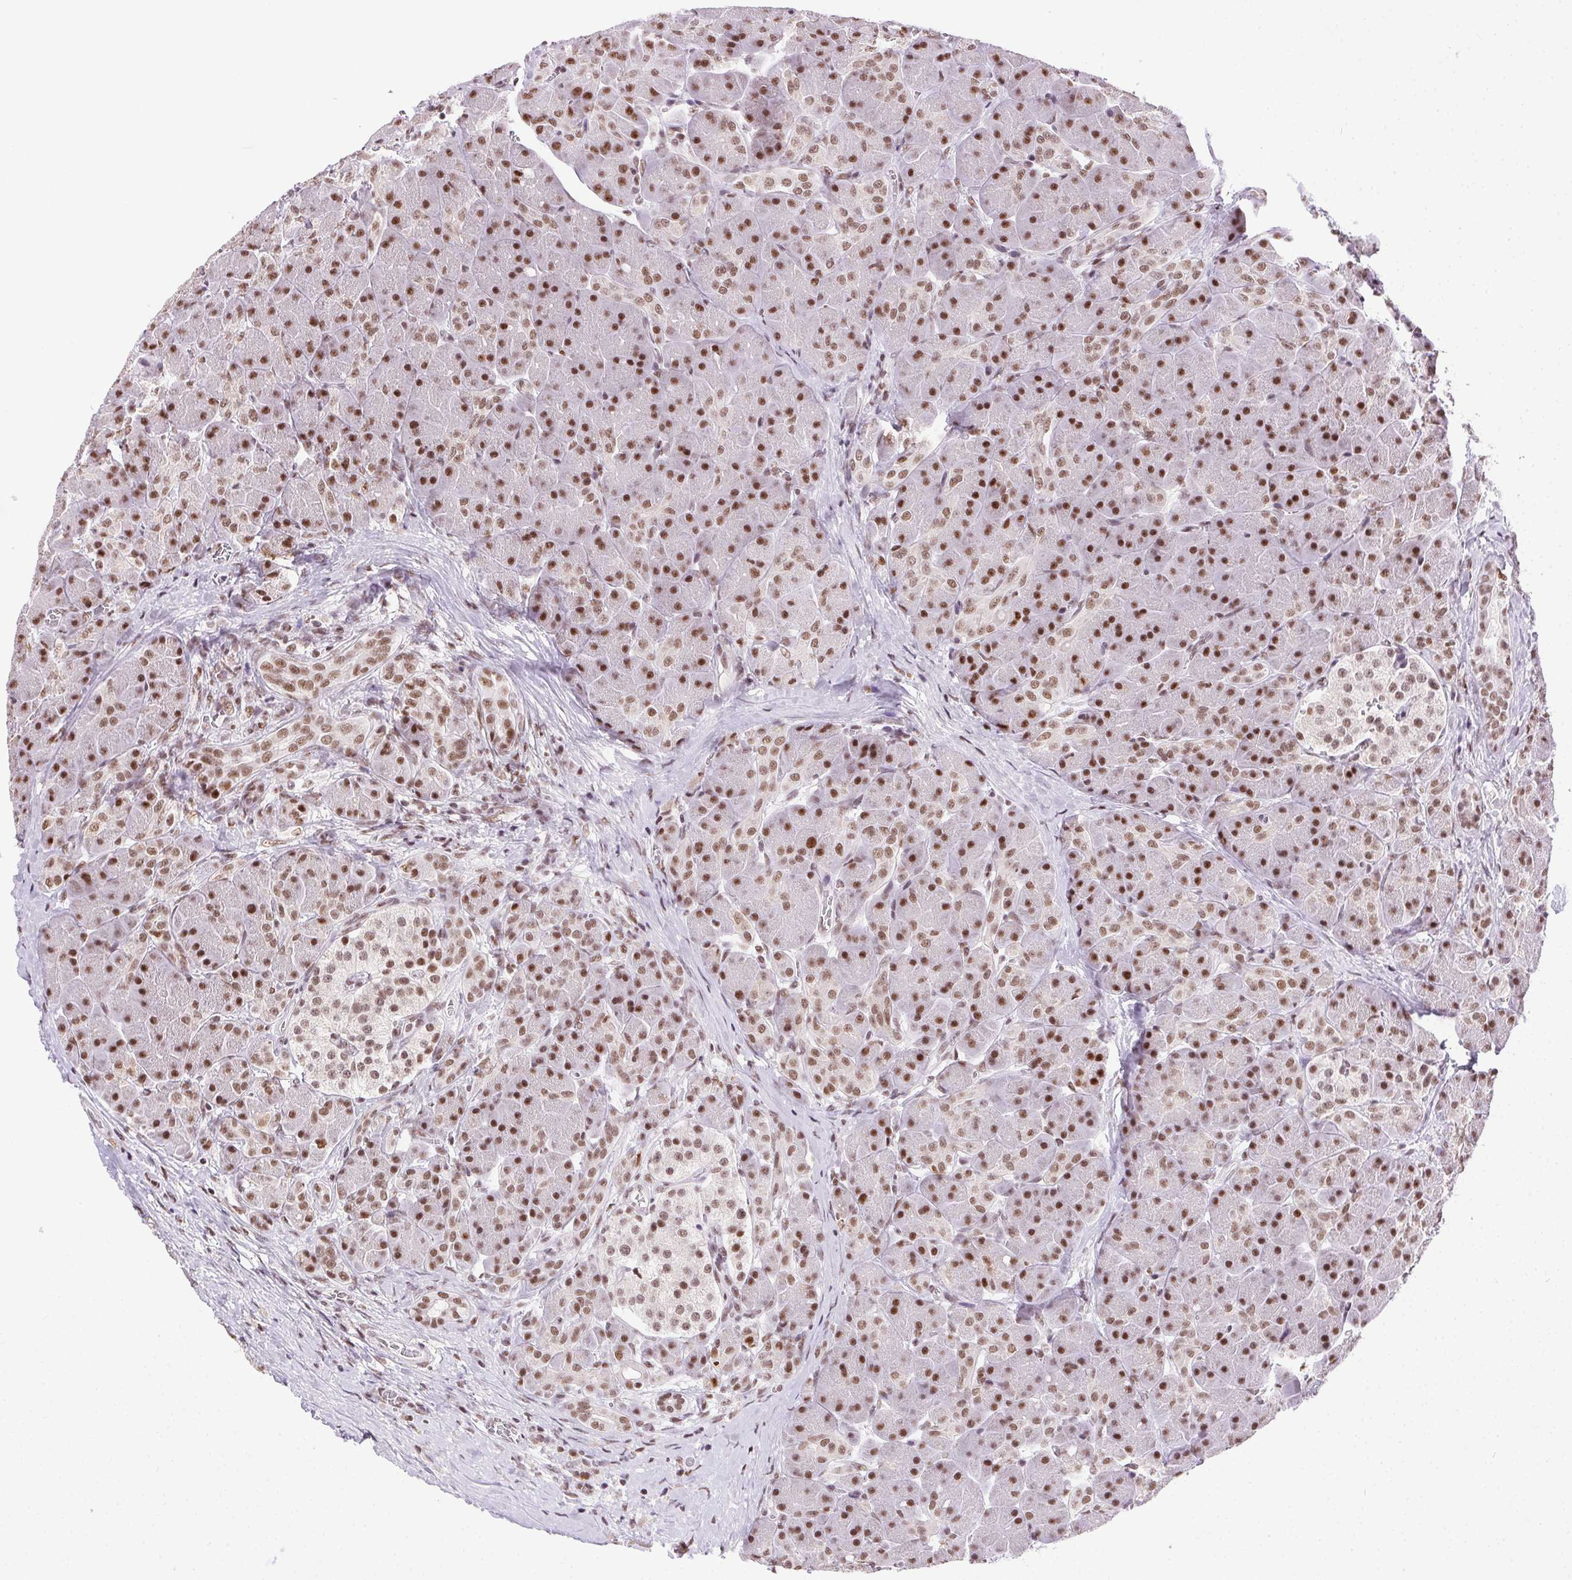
{"staining": {"intensity": "strong", "quantity": "25%-75%", "location": "nuclear"}, "tissue": "pancreas", "cell_type": "Exocrine glandular cells", "image_type": "normal", "snomed": [{"axis": "morphology", "description": "Normal tissue, NOS"}, {"axis": "topography", "description": "Pancreas"}], "caption": "A micrograph of pancreas stained for a protein demonstrates strong nuclear brown staining in exocrine glandular cells. (DAB (3,3'-diaminobenzidine) = brown stain, brightfield microscopy at high magnification).", "gene": "TRA2B", "patient": {"sex": "male", "age": 55}}